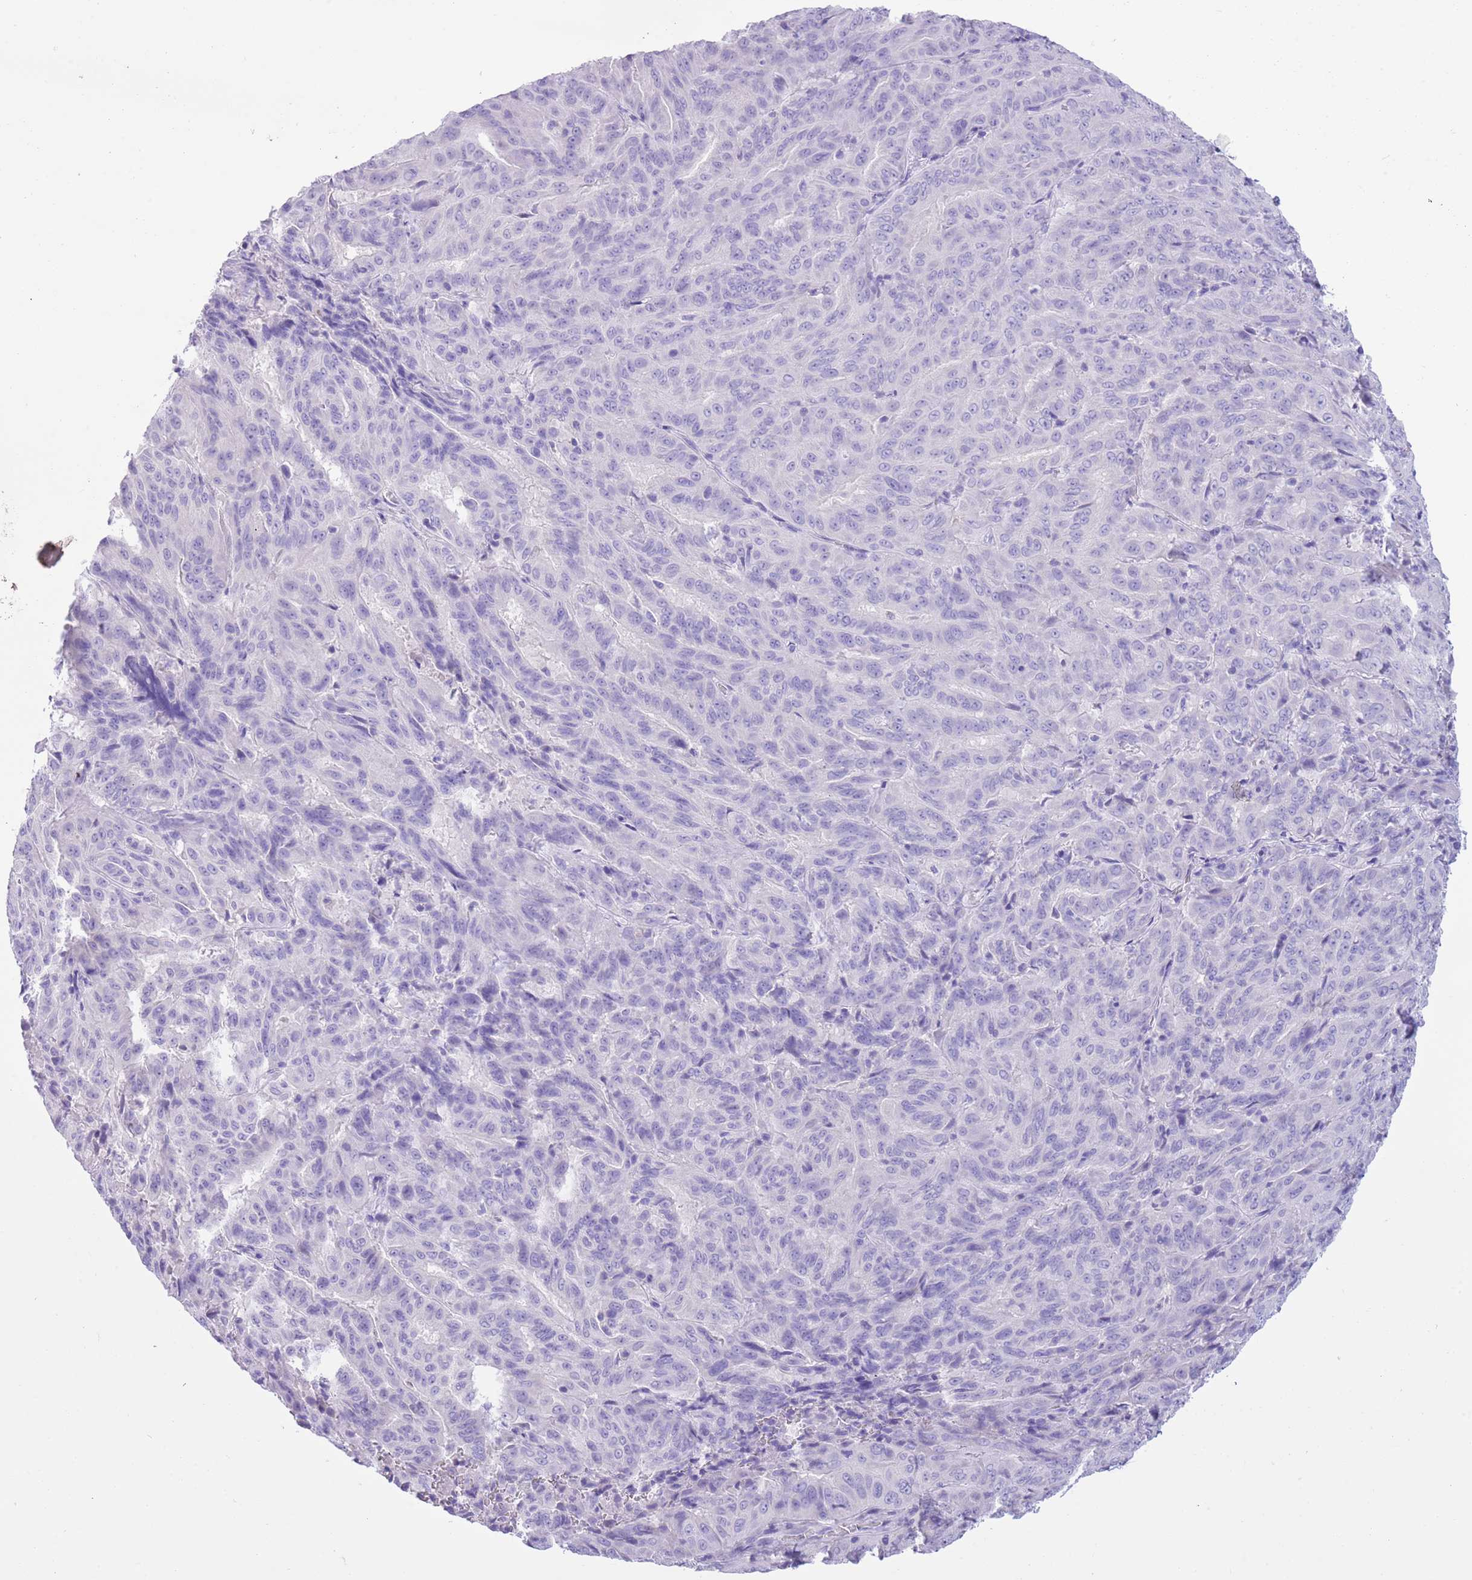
{"staining": {"intensity": "negative", "quantity": "none", "location": "none"}, "tissue": "pancreatic cancer", "cell_type": "Tumor cells", "image_type": "cancer", "snomed": [{"axis": "morphology", "description": "Adenocarcinoma, NOS"}, {"axis": "topography", "description": "Pancreas"}], "caption": "Human pancreatic cancer (adenocarcinoma) stained for a protein using immunohistochemistry demonstrates no positivity in tumor cells.", "gene": "TBC1D10B", "patient": {"sex": "male", "age": 63}}